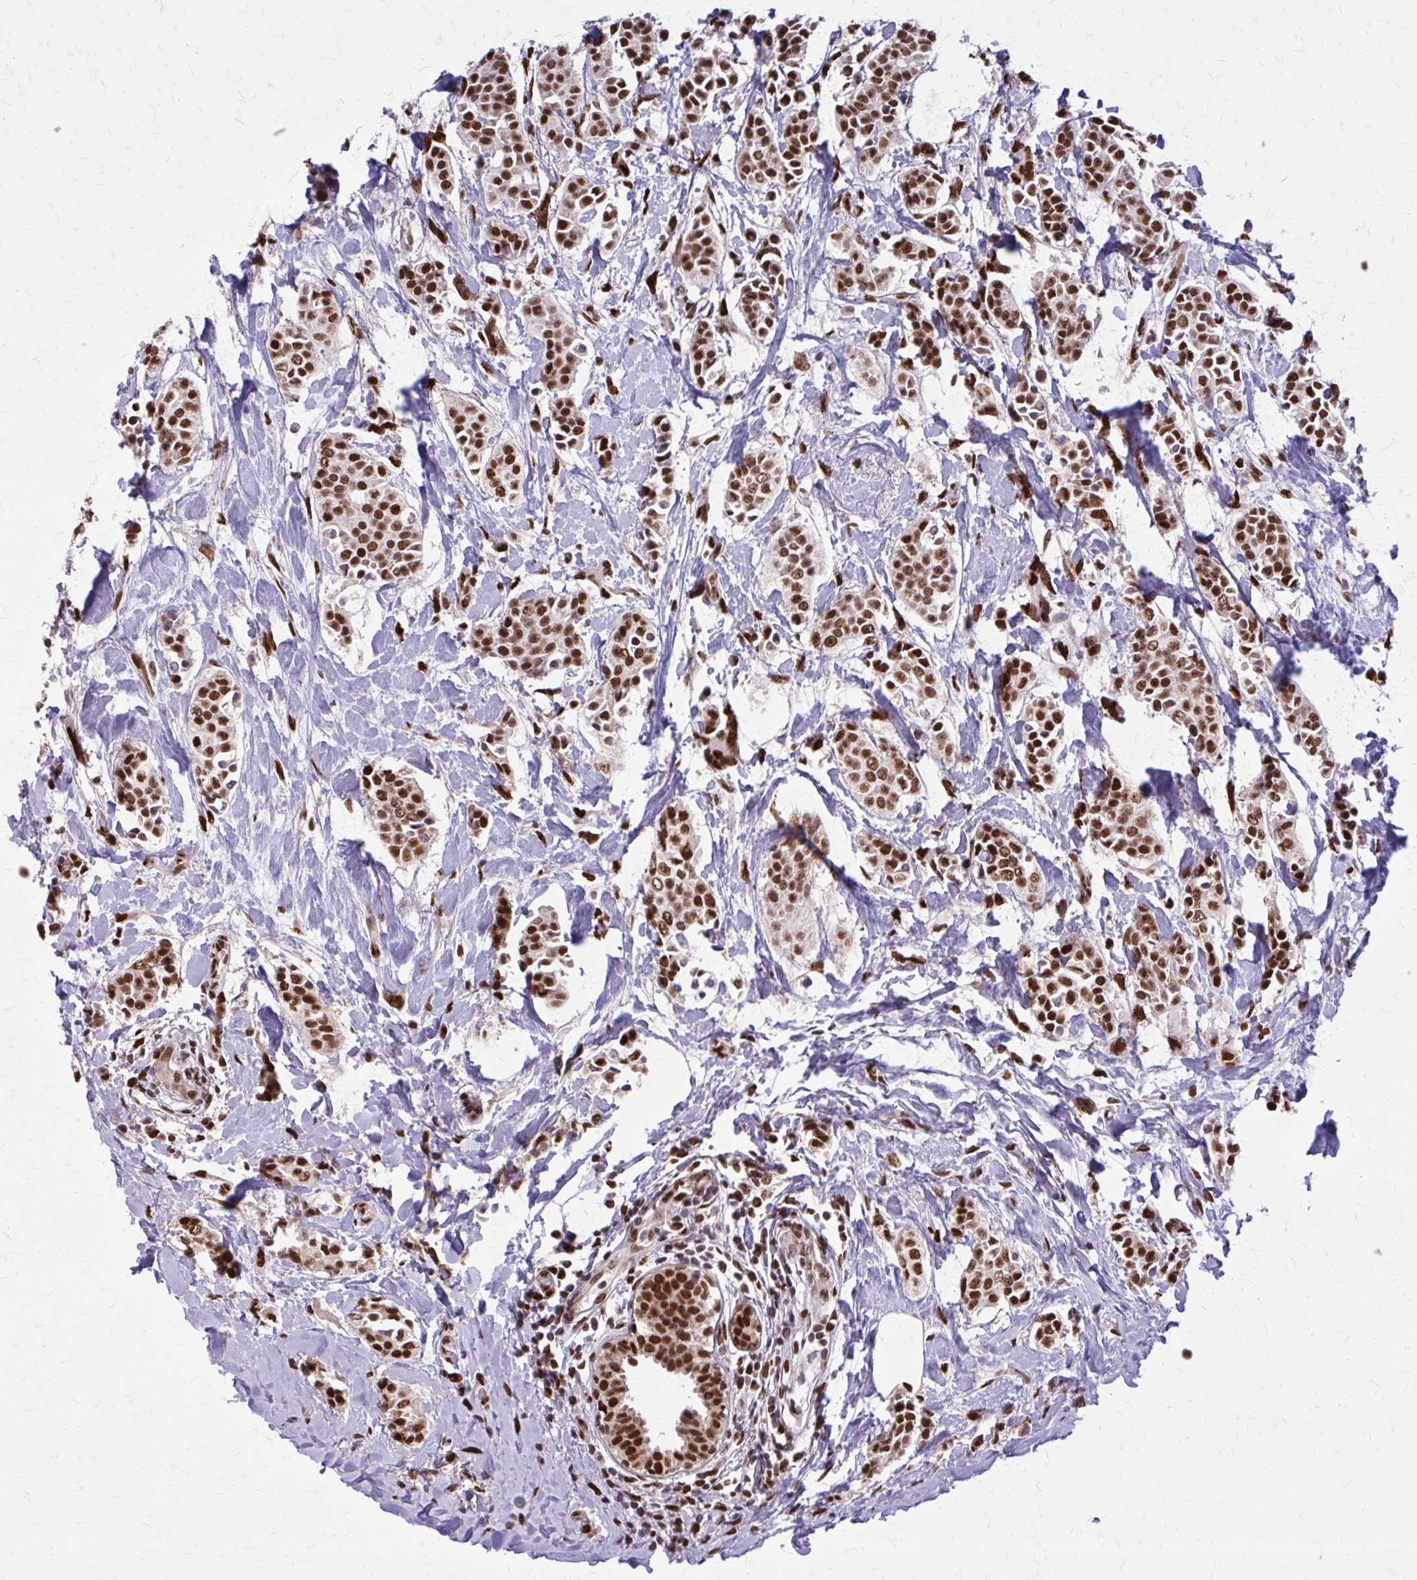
{"staining": {"intensity": "strong", "quantity": ">75%", "location": "nuclear"}, "tissue": "breast cancer", "cell_type": "Tumor cells", "image_type": "cancer", "snomed": [{"axis": "morphology", "description": "Duct carcinoma"}, {"axis": "topography", "description": "Breast"}], "caption": "A histopathology image of human breast intraductal carcinoma stained for a protein shows strong nuclear brown staining in tumor cells. The staining was performed using DAB (3,3'-diaminobenzidine), with brown indicating positive protein expression. Nuclei are stained blue with hematoxylin.", "gene": "TTF1", "patient": {"sex": "female", "age": 64}}